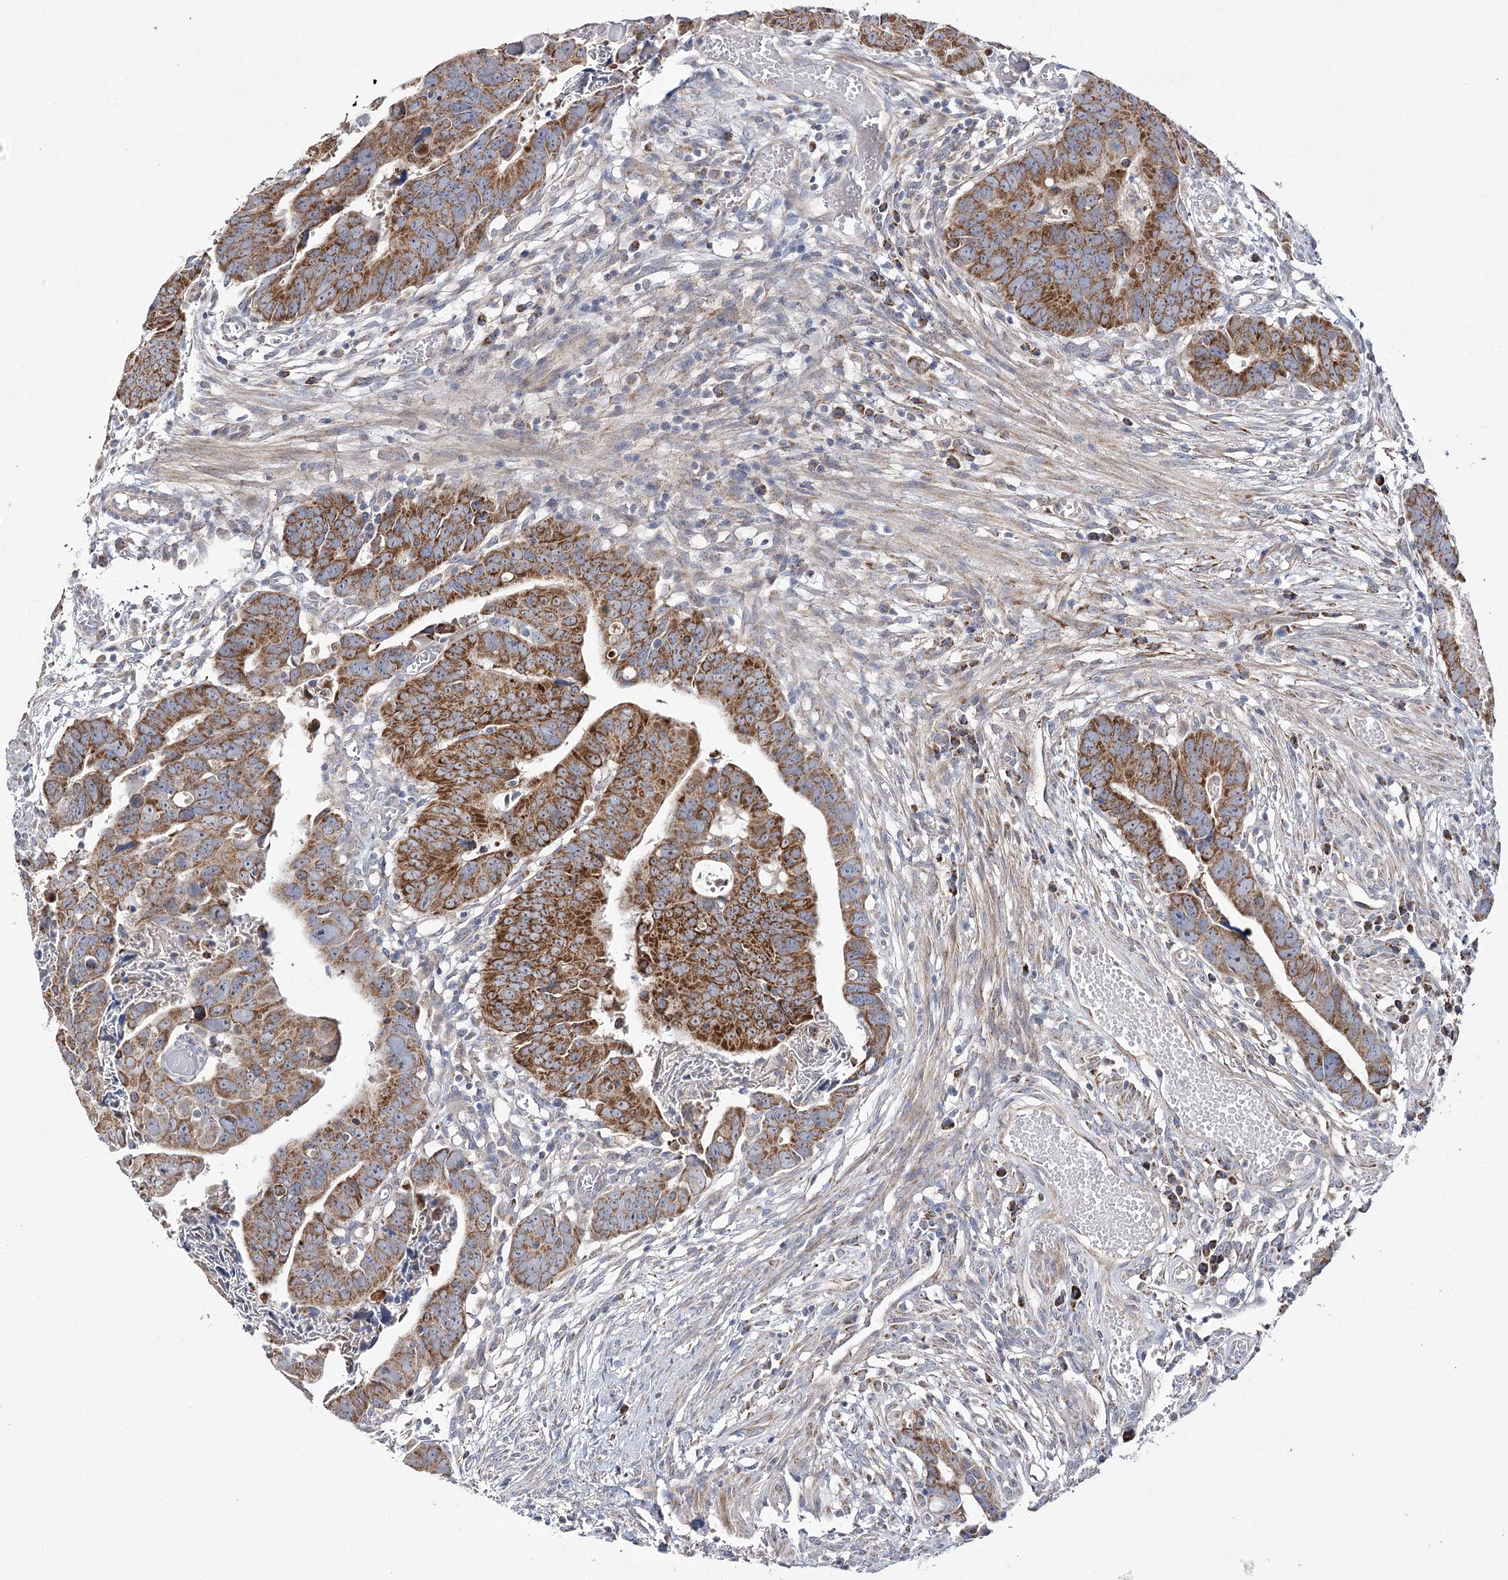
{"staining": {"intensity": "moderate", "quantity": ">75%", "location": "cytoplasmic/membranous"}, "tissue": "colorectal cancer", "cell_type": "Tumor cells", "image_type": "cancer", "snomed": [{"axis": "morphology", "description": "Adenocarcinoma, NOS"}, {"axis": "topography", "description": "Rectum"}], "caption": "Colorectal adenocarcinoma tissue reveals moderate cytoplasmic/membranous positivity in approximately >75% of tumor cells, visualized by immunohistochemistry. (Brightfield microscopy of DAB IHC at high magnification).", "gene": "NADK2", "patient": {"sex": "female", "age": 65}}